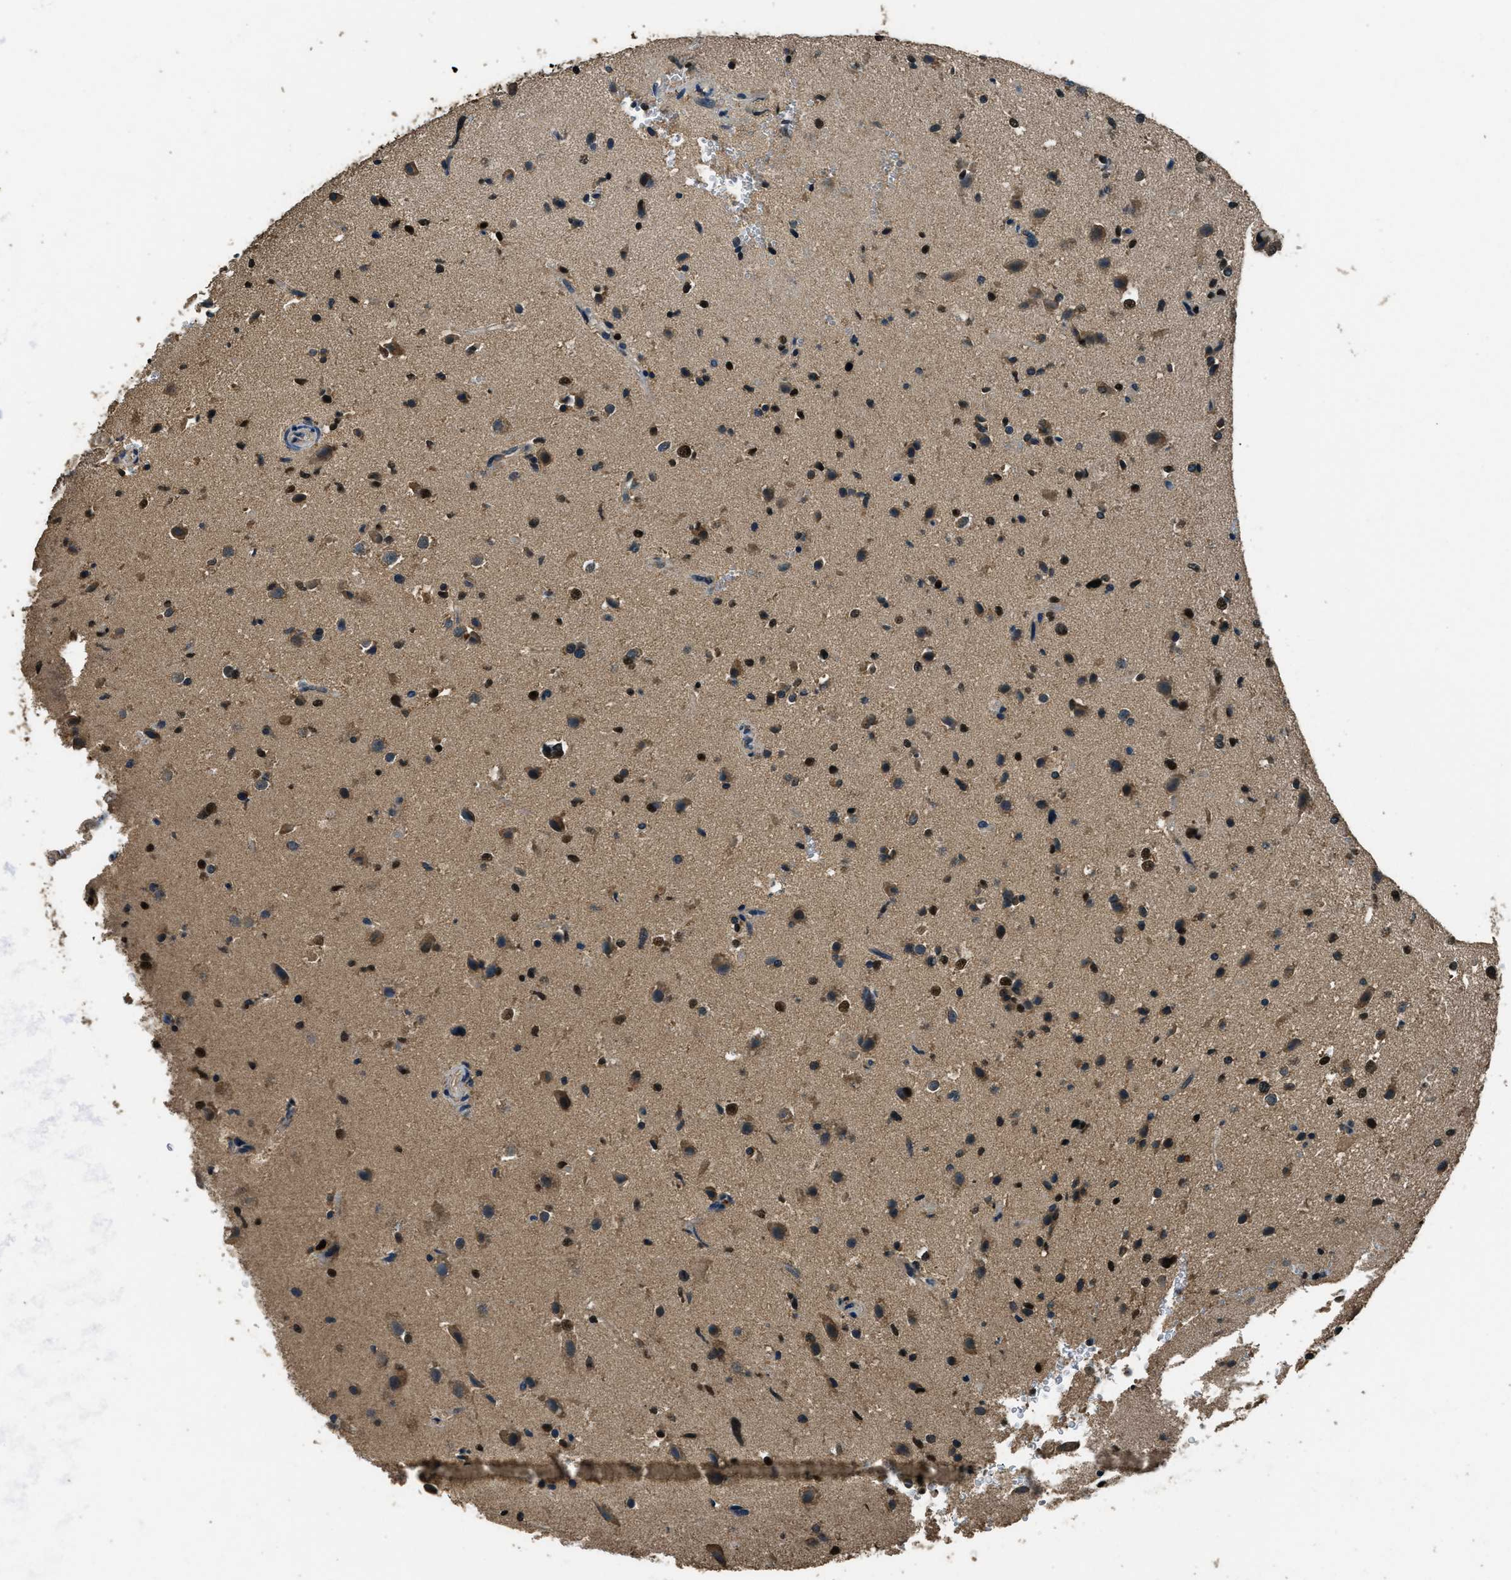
{"staining": {"intensity": "moderate", "quantity": "25%-75%", "location": "cytoplasmic/membranous,nuclear"}, "tissue": "glioma", "cell_type": "Tumor cells", "image_type": "cancer", "snomed": [{"axis": "morphology", "description": "Glioma, malignant, High grade"}, {"axis": "topography", "description": "Brain"}], "caption": "Malignant glioma (high-grade) tissue demonstrates moderate cytoplasmic/membranous and nuclear positivity in approximately 25%-75% of tumor cells, visualized by immunohistochemistry. (Stains: DAB (3,3'-diaminobenzidine) in brown, nuclei in blue, Microscopy: brightfield microscopy at high magnification).", "gene": "SALL3", "patient": {"sex": "male", "age": 33}}